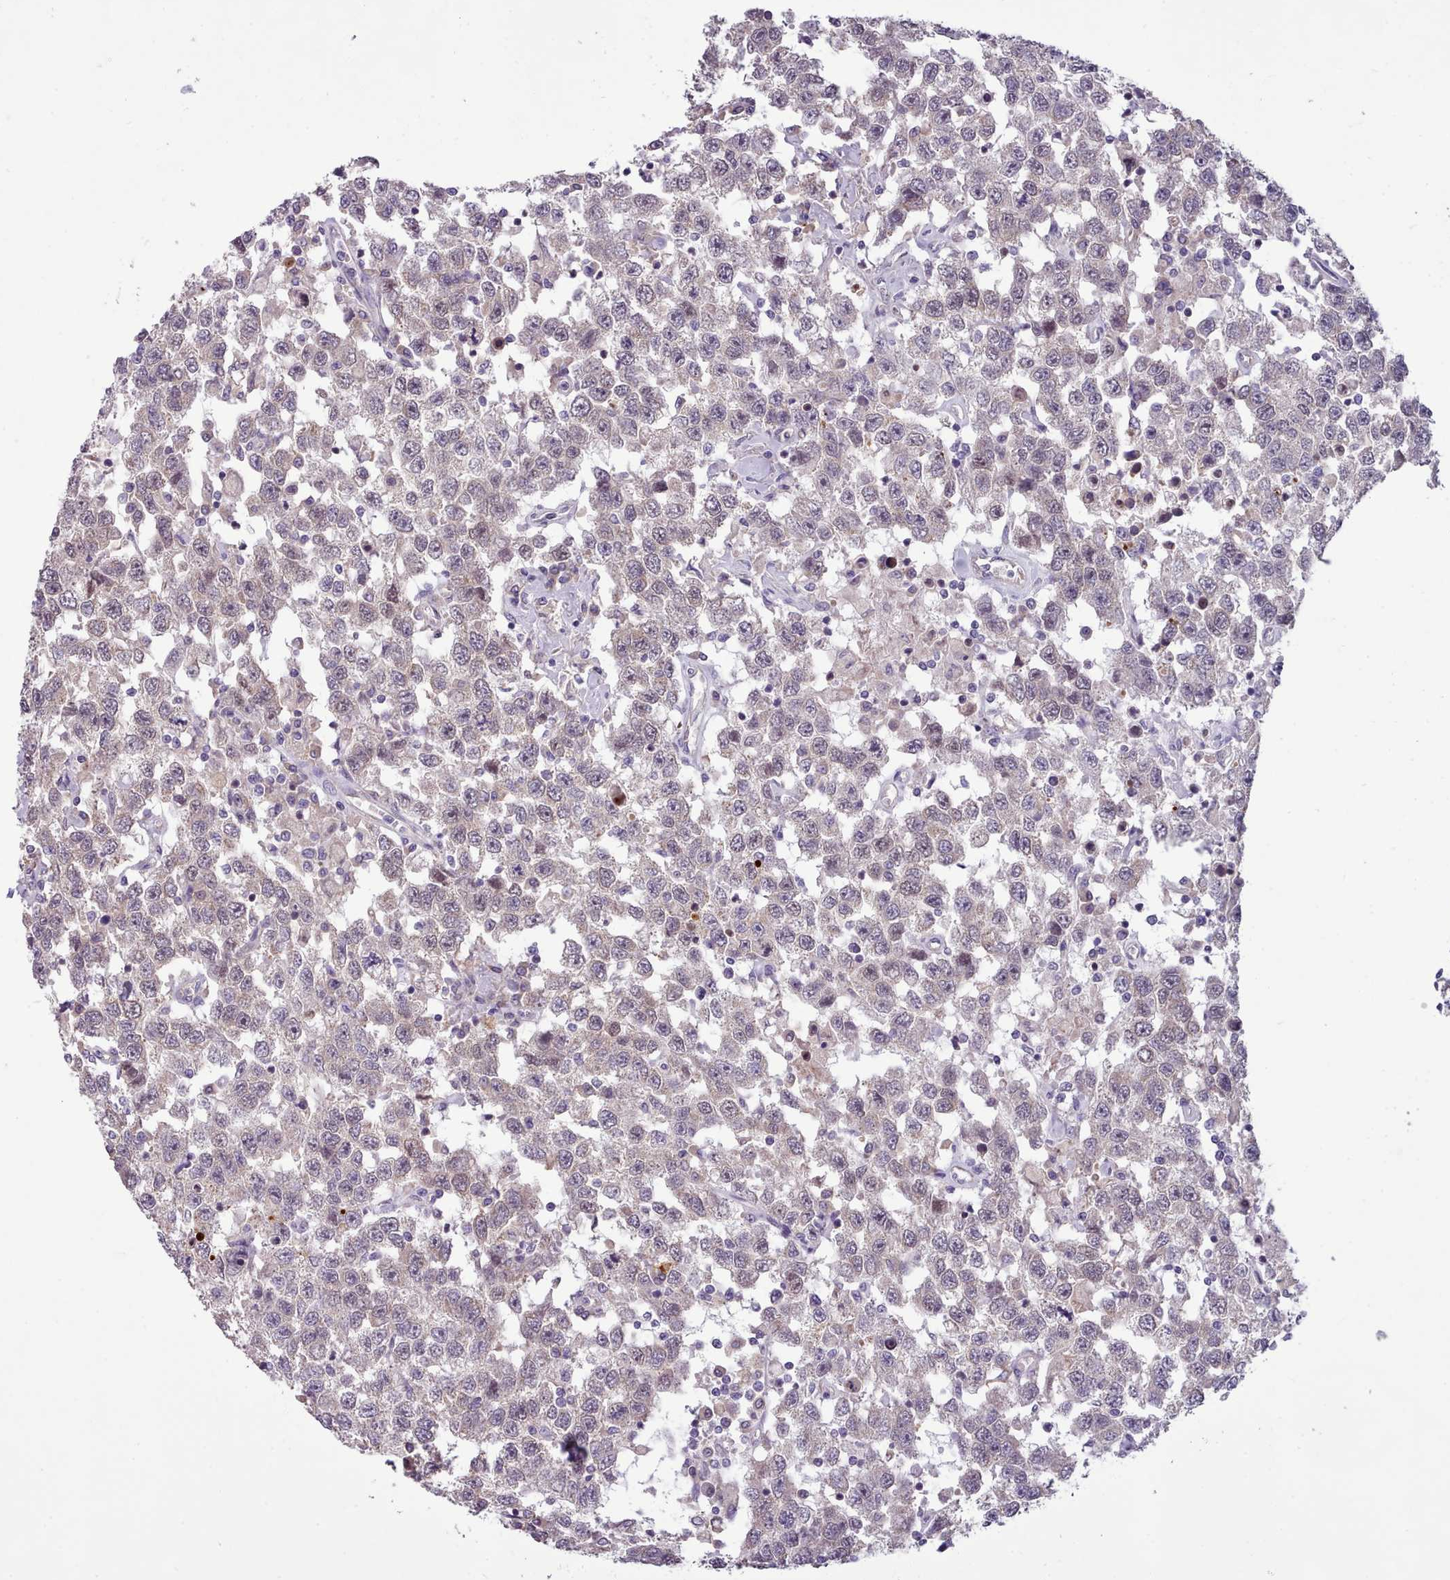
{"staining": {"intensity": "weak", "quantity": "<25%", "location": "nuclear"}, "tissue": "testis cancer", "cell_type": "Tumor cells", "image_type": "cancer", "snomed": [{"axis": "morphology", "description": "Seminoma, NOS"}, {"axis": "topography", "description": "Testis"}], "caption": "Testis cancer was stained to show a protein in brown. There is no significant staining in tumor cells.", "gene": "DPF1", "patient": {"sex": "male", "age": 41}}